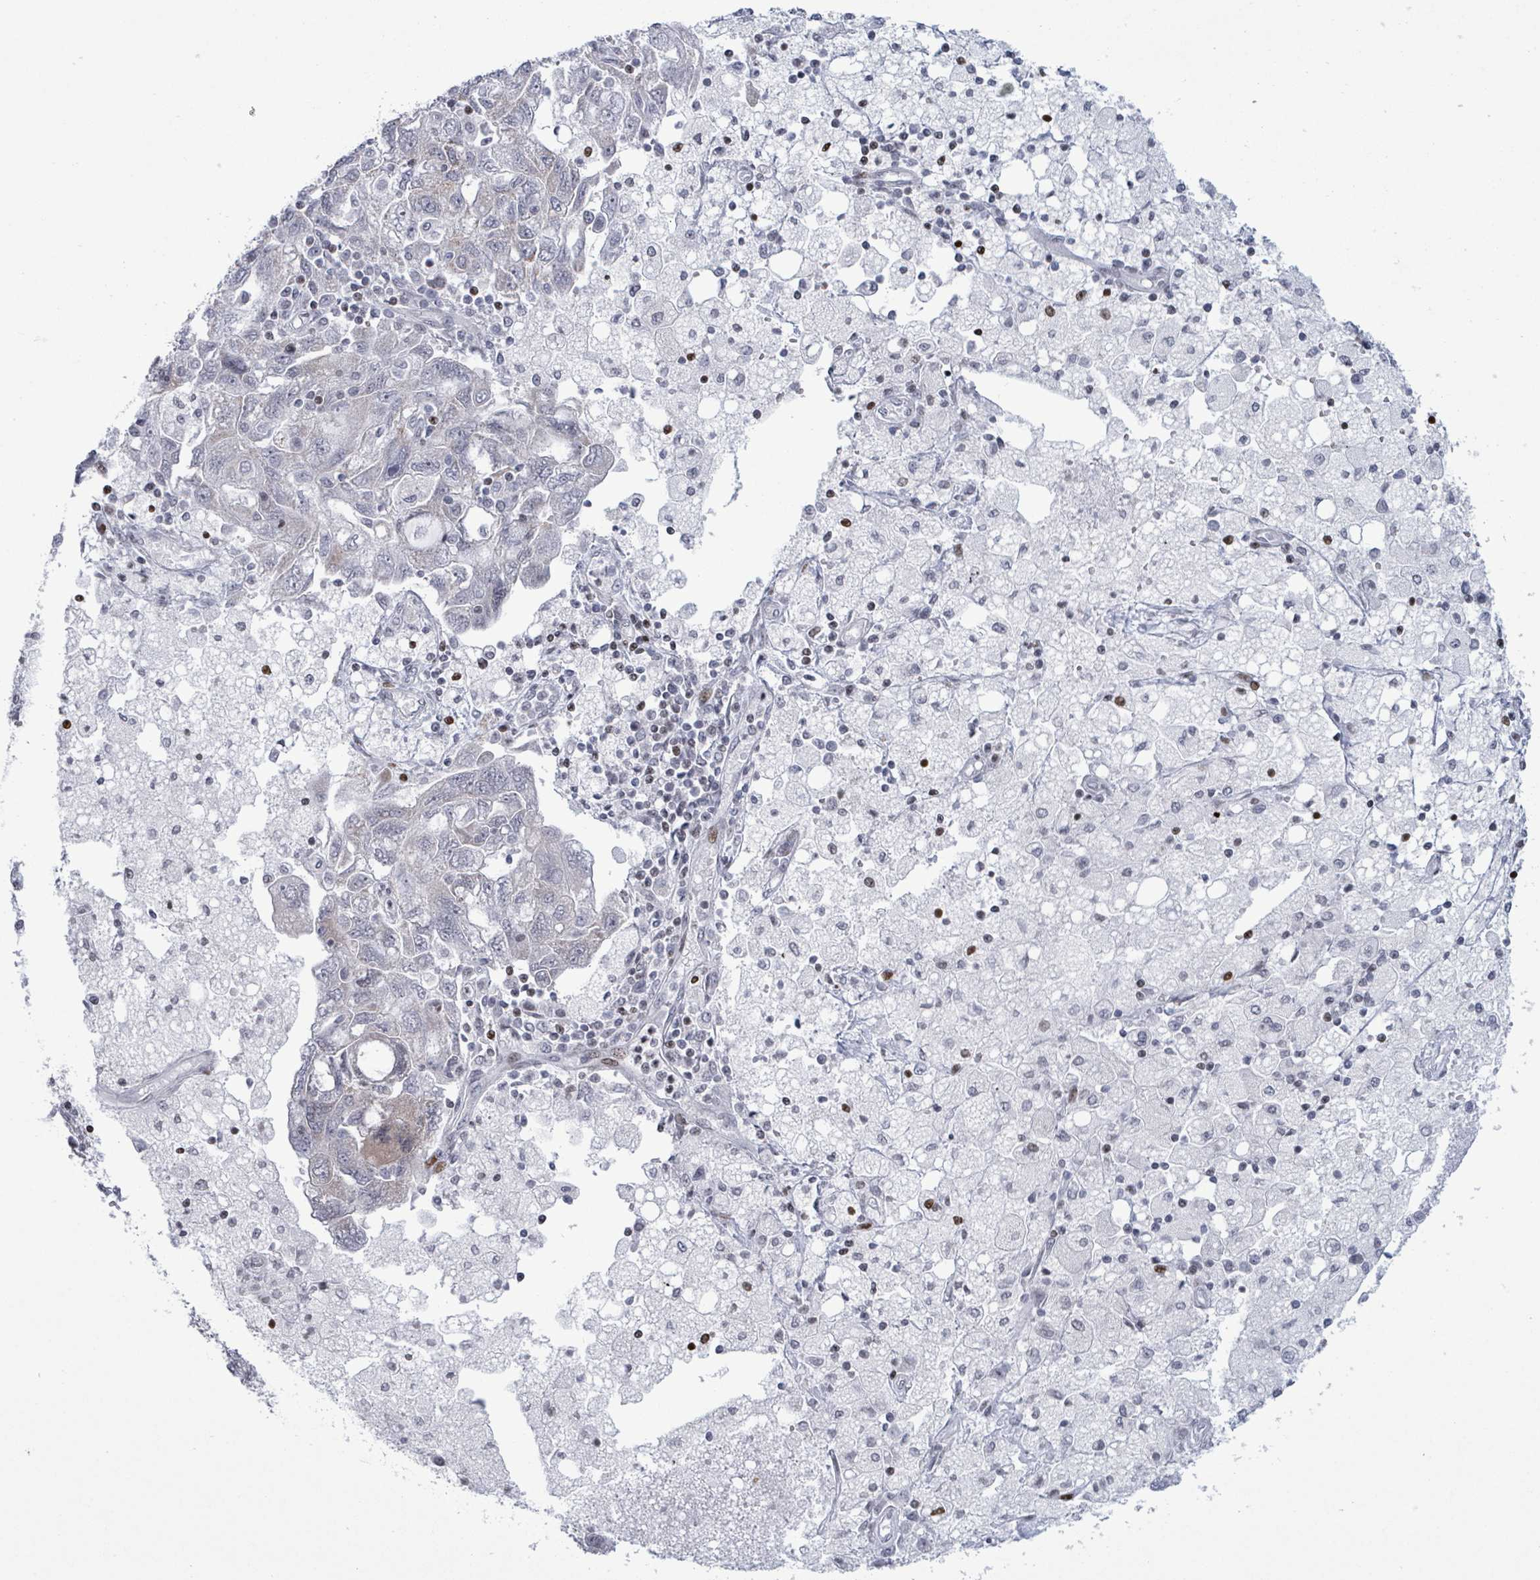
{"staining": {"intensity": "negative", "quantity": "none", "location": "none"}, "tissue": "ovarian cancer", "cell_type": "Tumor cells", "image_type": "cancer", "snomed": [{"axis": "morphology", "description": "Carcinoma, NOS"}, {"axis": "morphology", "description": "Cystadenocarcinoma, serous, NOS"}, {"axis": "topography", "description": "Ovary"}], "caption": "Protein analysis of carcinoma (ovarian) shows no significant positivity in tumor cells.", "gene": "FNDC4", "patient": {"sex": "female", "age": 69}}